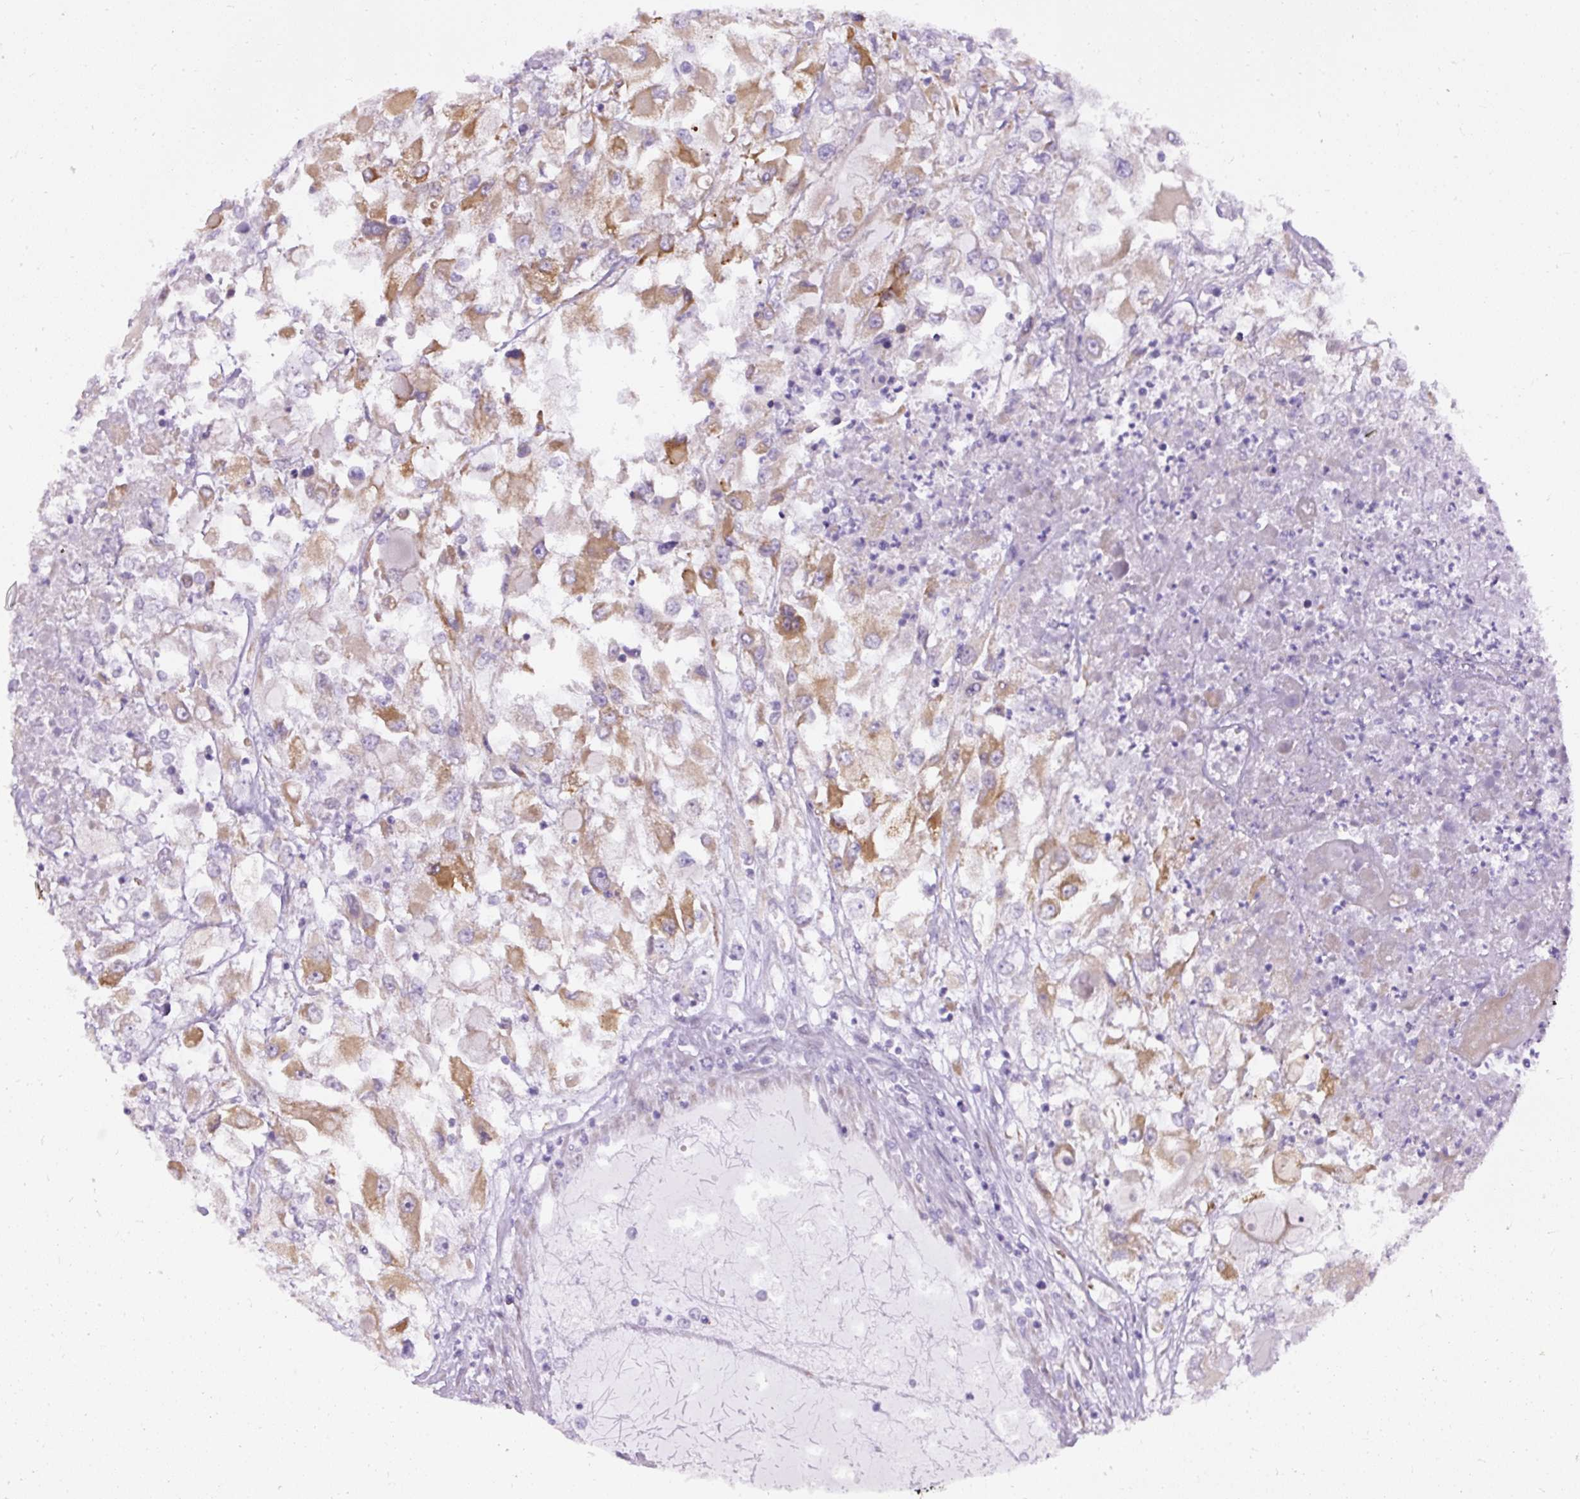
{"staining": {"intensity": "moderate", "quantity": "25%-75%", "location": "cytoplasmic/membranous"}, "tissue": "renal cancer", "cell_type": "Tumor cells", "image_type": "cancer", "snomed": [{"axis": "morphology", "description": "Adenocarcinoma, NOS"}, {"axis": "topography", "description": "Kidney"}], "caption": "An immunohistochemistry (IHC) photomicrograph of neoplastic tissue is shown. Protein staining in brown labels moderate cytoplasmic/membranous positivity in renal cancer (adenocarcinoma) within tumor cells.", "gene": "FAM149A", "patient": {"sex": "female", "age": 52}}